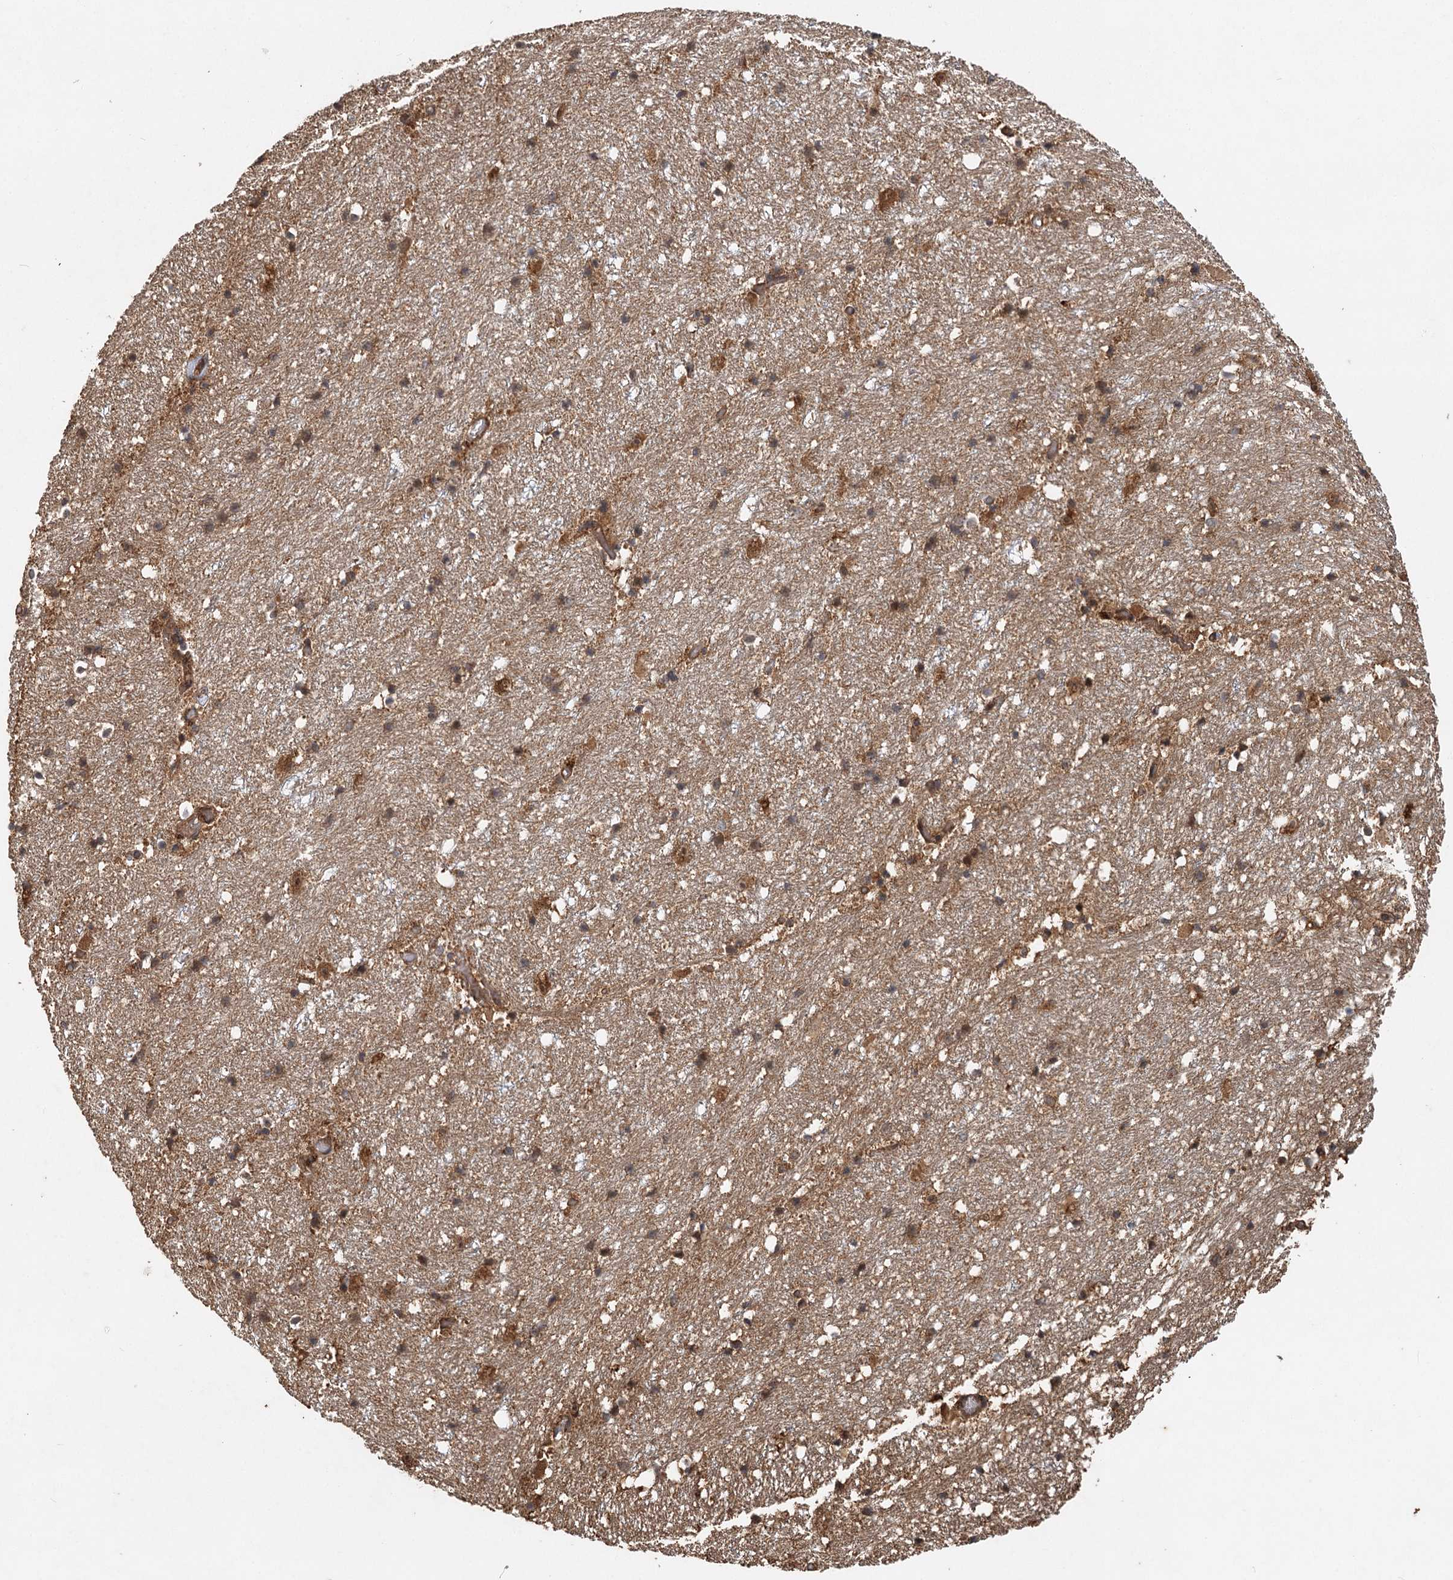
{"staining": {"intensity": "moderate", "quantity": ">75%", "location": "cytoplasmic/membranous"}, "tissue": "hippocampus", "cell_type": "Glial cells", "image_type": "normal", "snomed": [{"axis": "morphology", "description": "Normal tissue, NOS"}, {"axis": "topography", "description": "Hippocampus"}], "caption": "An IHC histopathology image of normal tissue is shown. Protein staining in brown labels moderate cytoplasmic/membranous positivity in hippocampus within glial cells.", "gene": "INSIG2", "patient": {"sex": "female", "age": 52}}